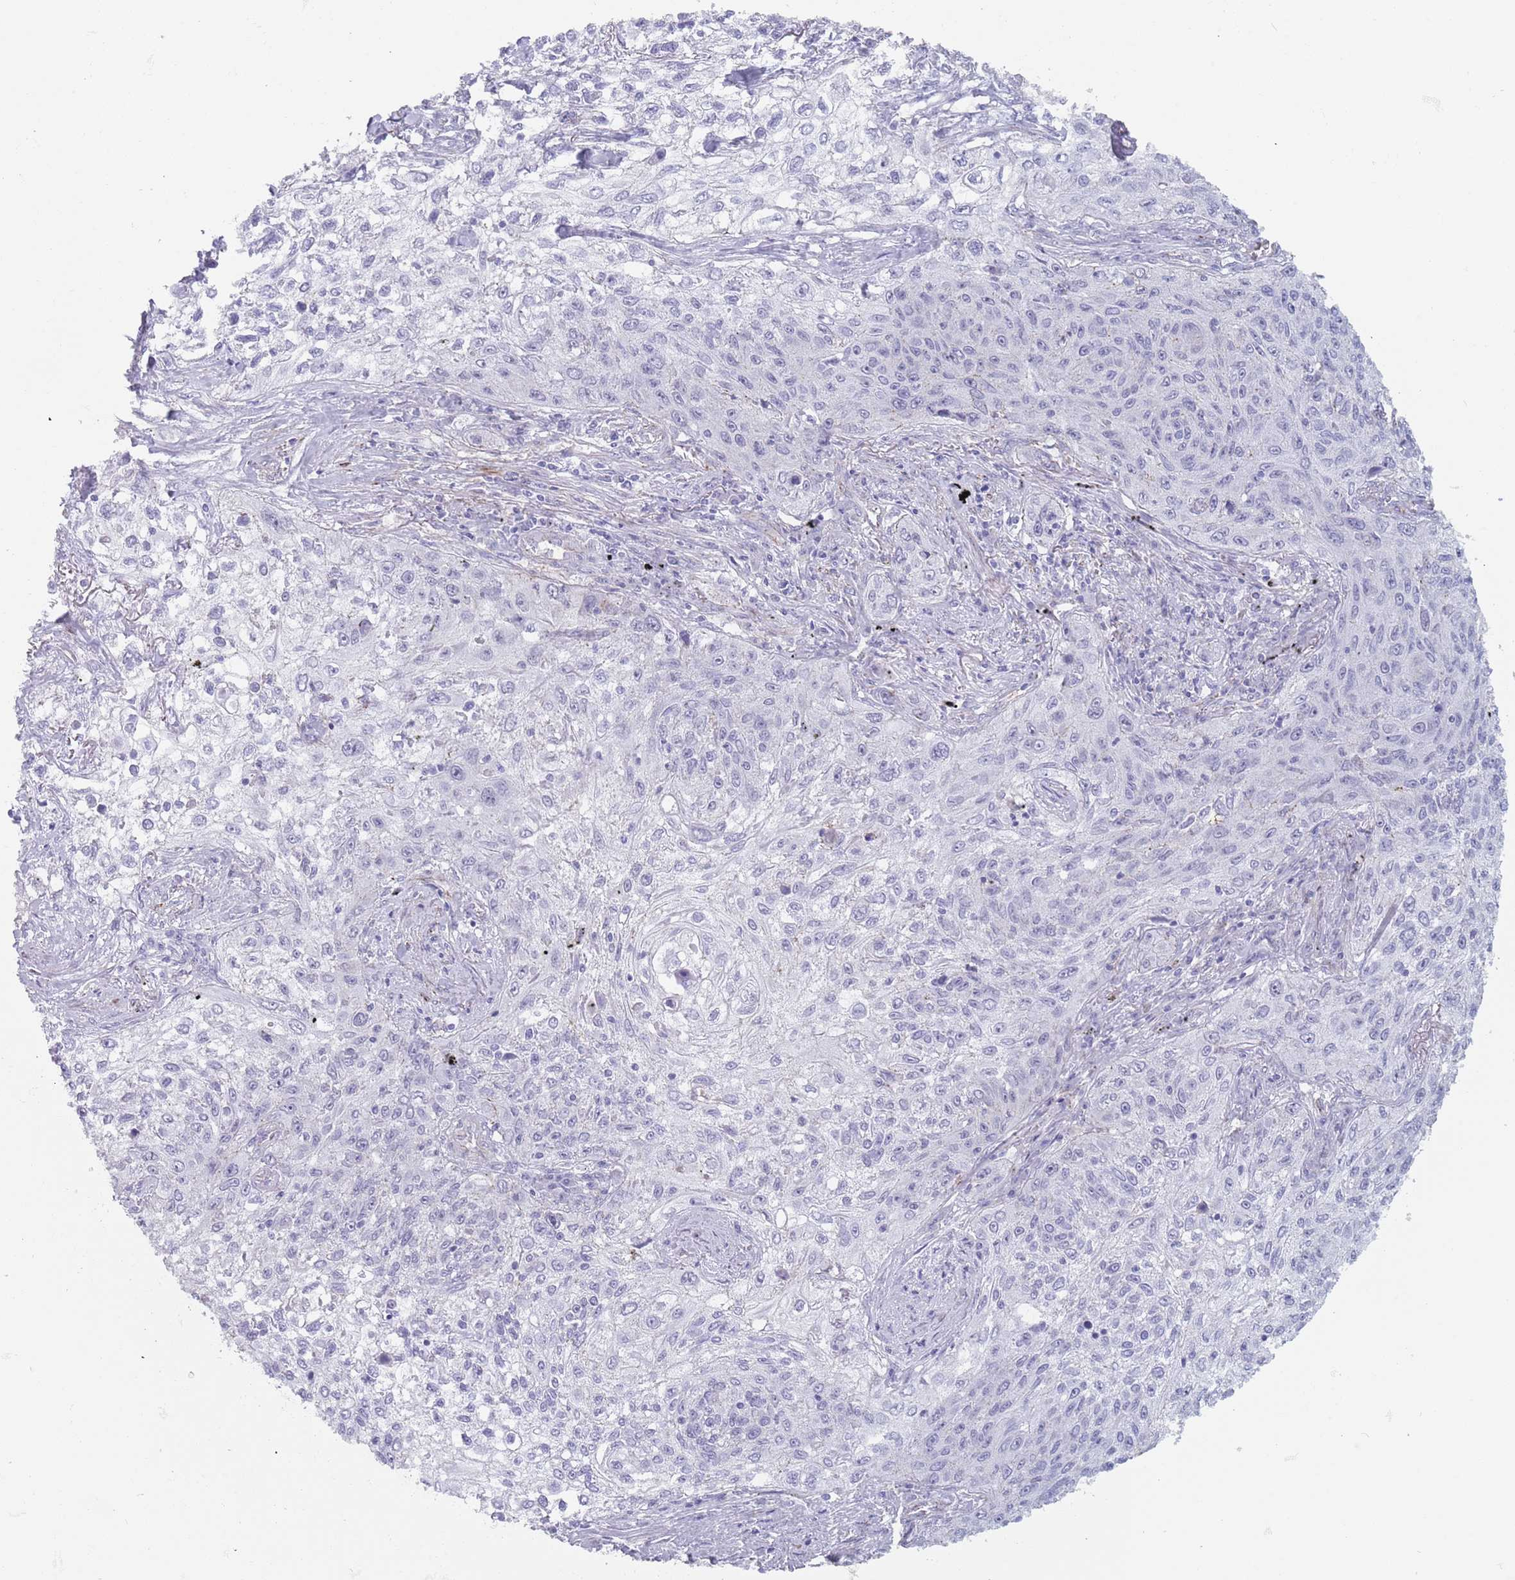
{"staining": {"intensity": "negative", "quantity": "none", "location": "none"}, "tissue": "lung cancer", "cell_type": "Tumor cells", "image_type": "cancer", "snomed": [{"axis": "morphology", "description": "Squamous cell carcinoma, NOS"}, {"axis": "topography", "description": "Lung"}], "caption": "Immunohistochemistry histopathology image of human squamous cell carcinoma (lung) stained for a protein (brown), which demonstrates no expression in tumor cells.", "gene": "OR5A2", "patient": {"sex": "female", "age": 69}}